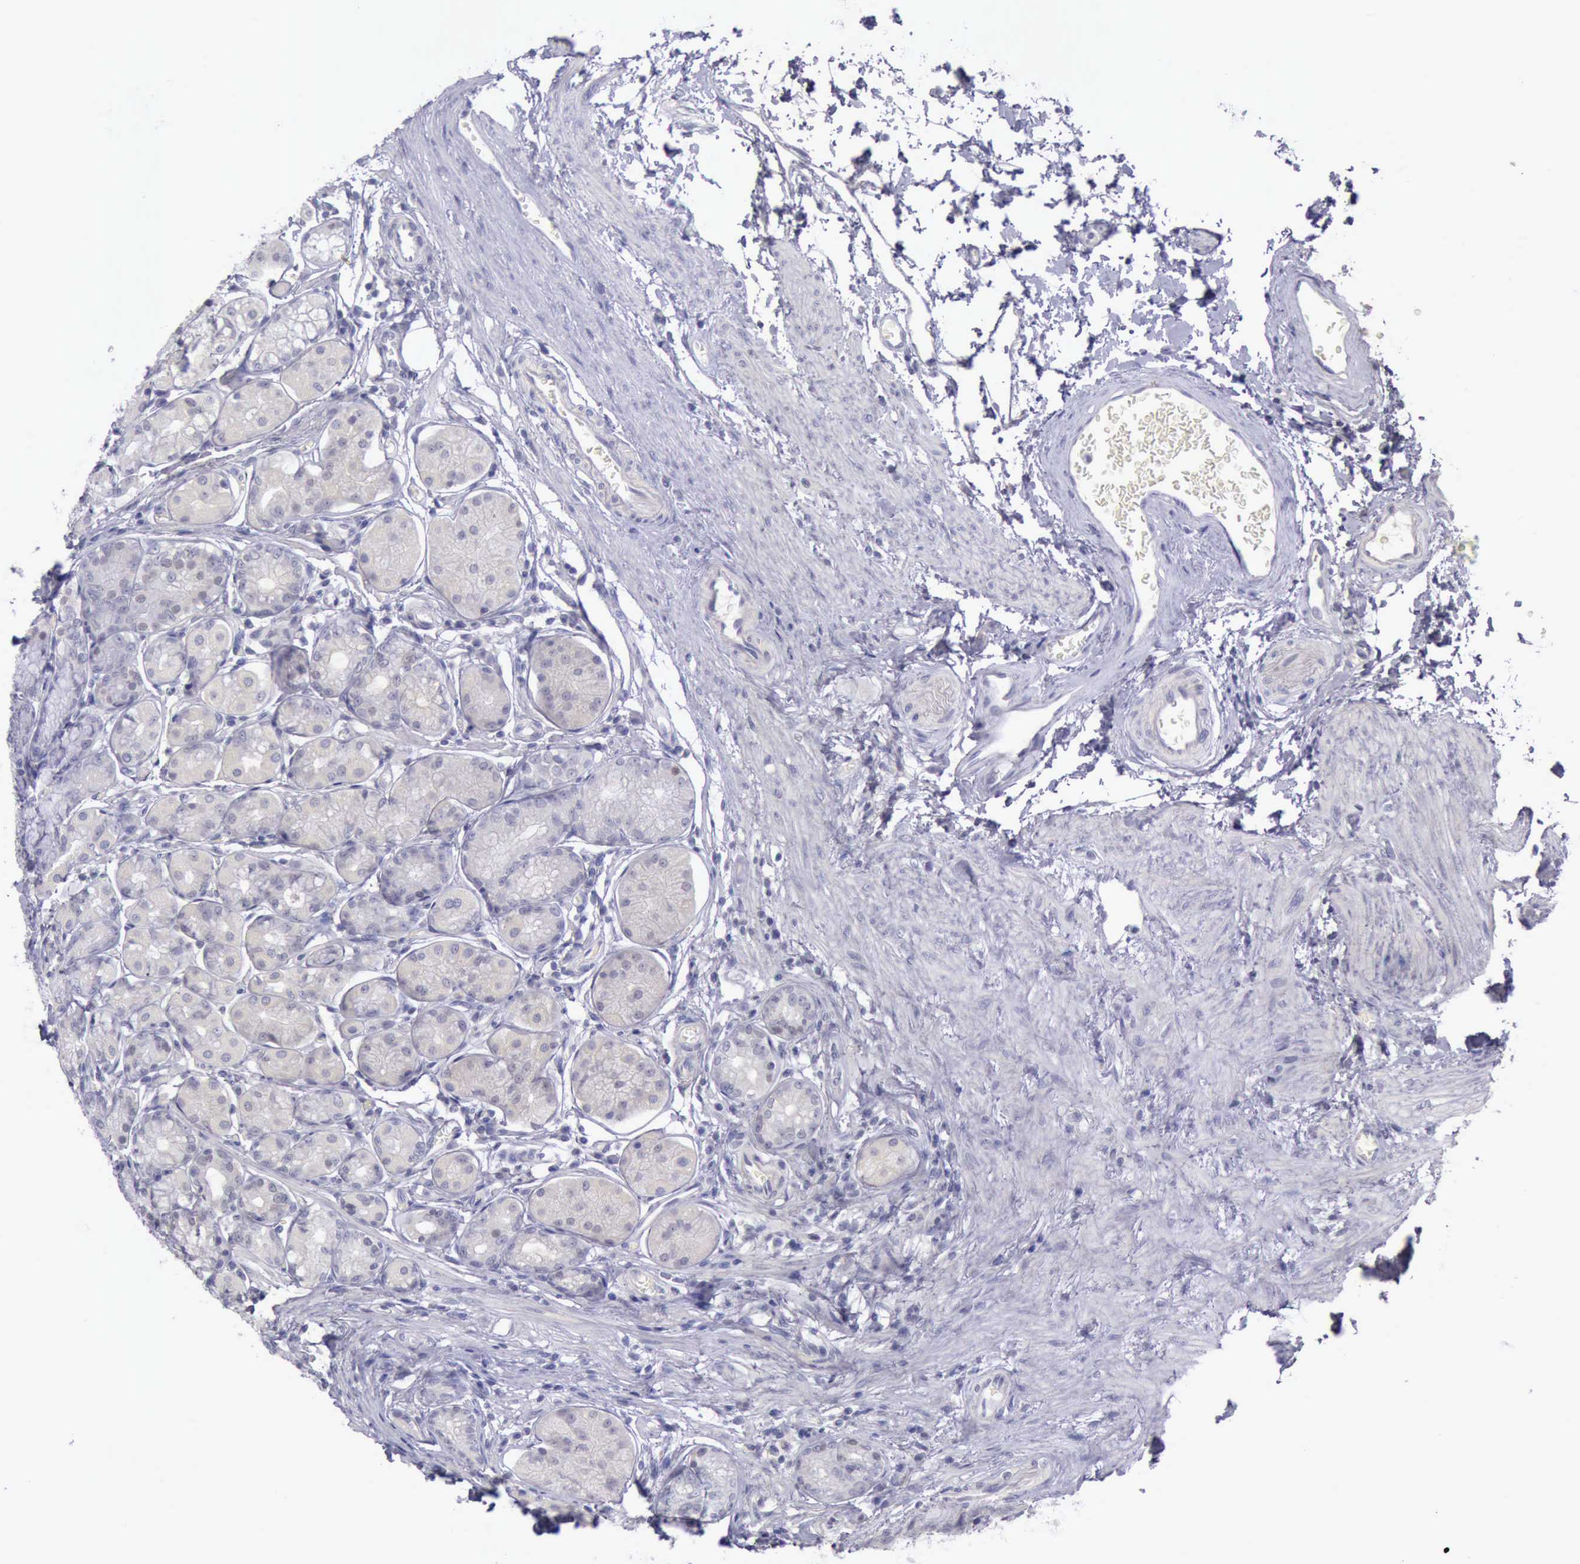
{"staining": {"intensity": "negative", "quantity": "none", "location": "none"}, "tissue": "stomach", "cell_type": "Glandular cells", "image_type": "normal", "snomed": [{"axis": "morphology", "description": "Normal tissue, NOS"}, {"axis": "topography", "description": "Stomach"}, {"axis": "topography", "description": "Stomach, lower"}], "caption": "IHC histopathology image of unremarkable stomach: stomach stained with DAB demonstrates no significant protein positivity in glandular cells. The staining is performed using DAB brown chromogen with nuclei counter-stained in using hematoxylin.", "gene": "ARNT2", "patient": {"sex": "male", "age": 76}}